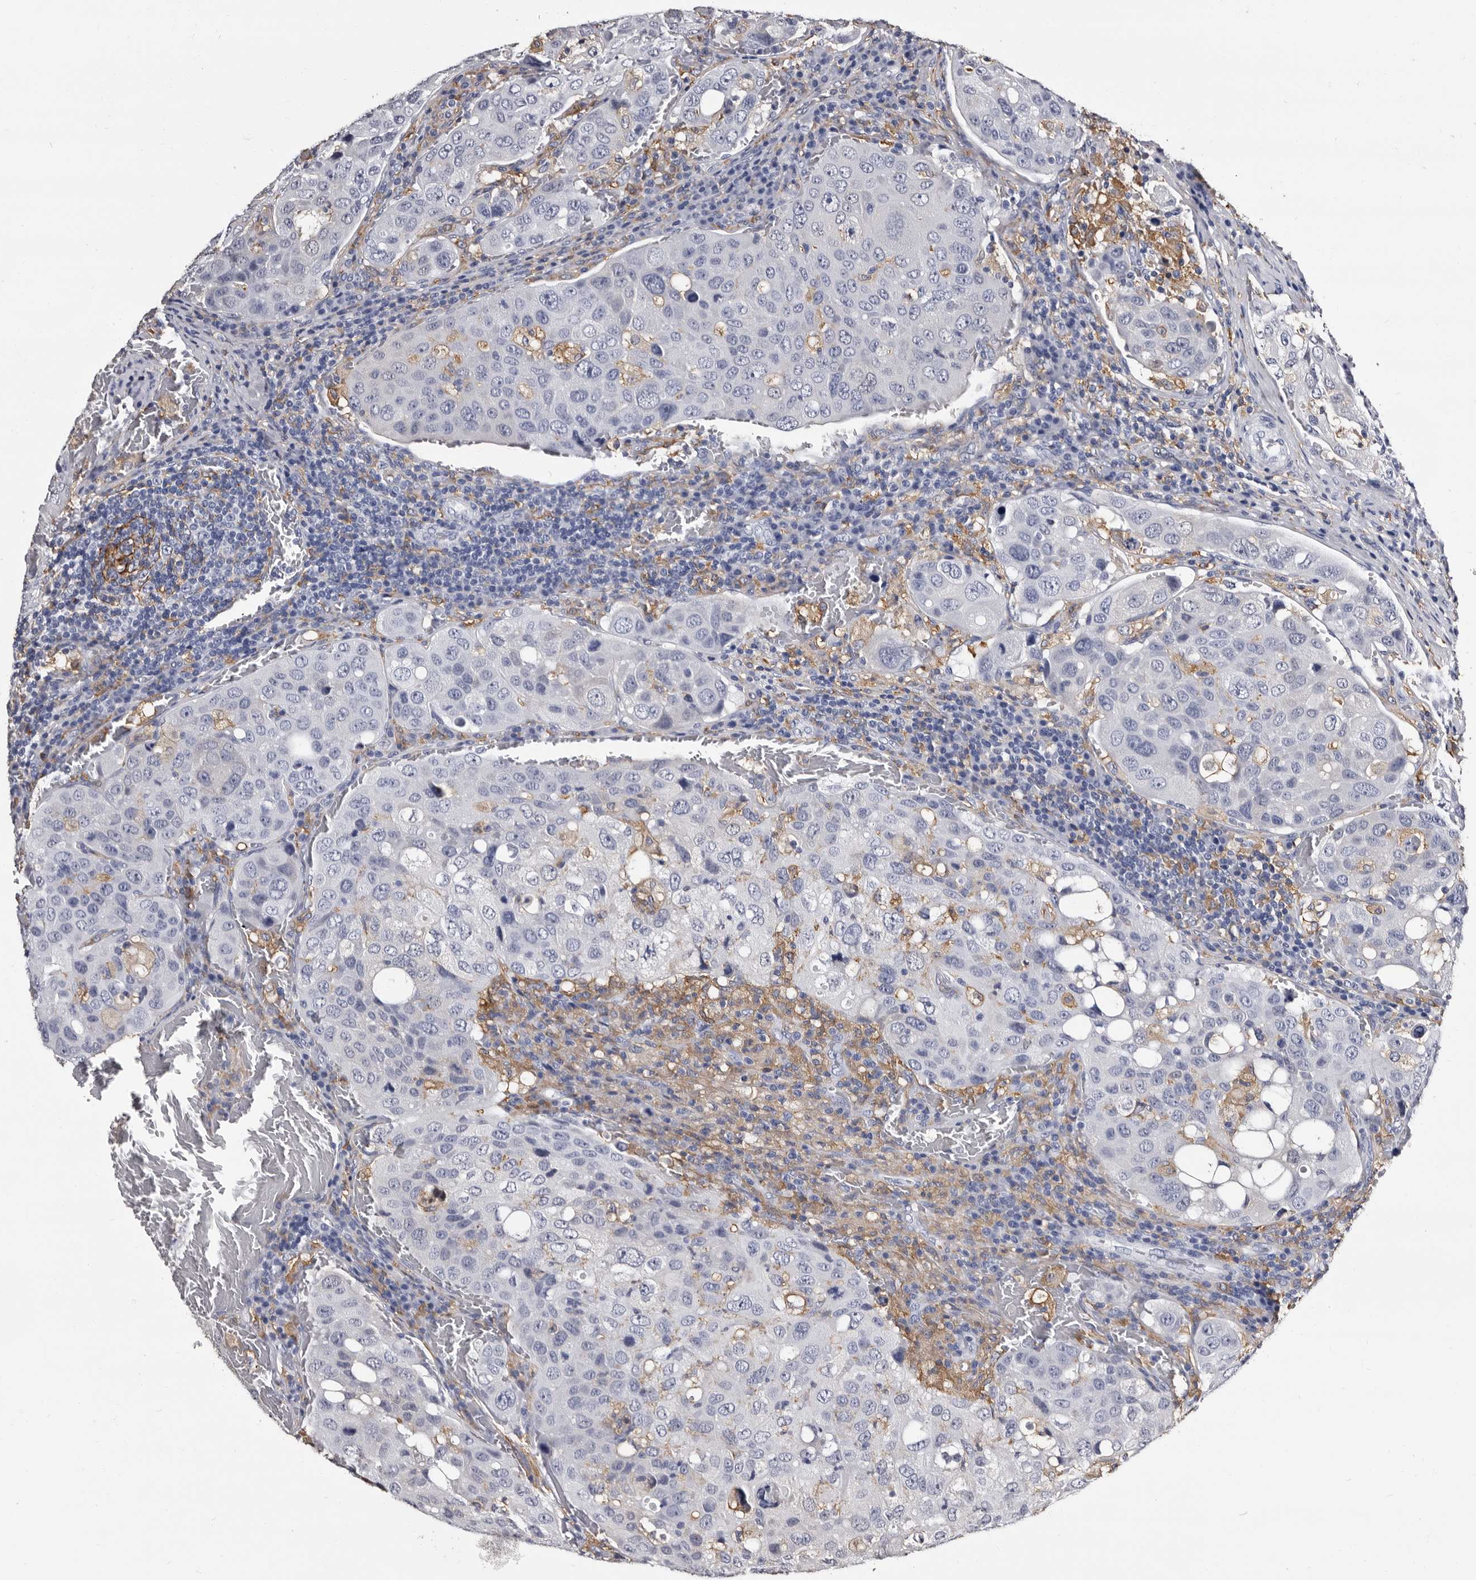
{"staining": {"intensity": "negative", "quantity": "none", "location": "none"}, "tissue": "urothelial cancer", "cell_type": "Tumor cells", "image_type": "cancer", "snomed": [{"axis": "morphology", "description": "Urothelial carcinoma, High grade"}, {"axis": "topography", "description": "Lymph node"}, {"axis": "topography", "description": "Urinary bladder"}], "caption": "An immunohistochemistry photomicrograph of urothelial carcinoma (high-grade) is shown. There is no staining in tumor cells of urothelial carcinoma (high-grade).", "gene": "EPB41L3", "patient": {"sex": "male", "age": 51}}